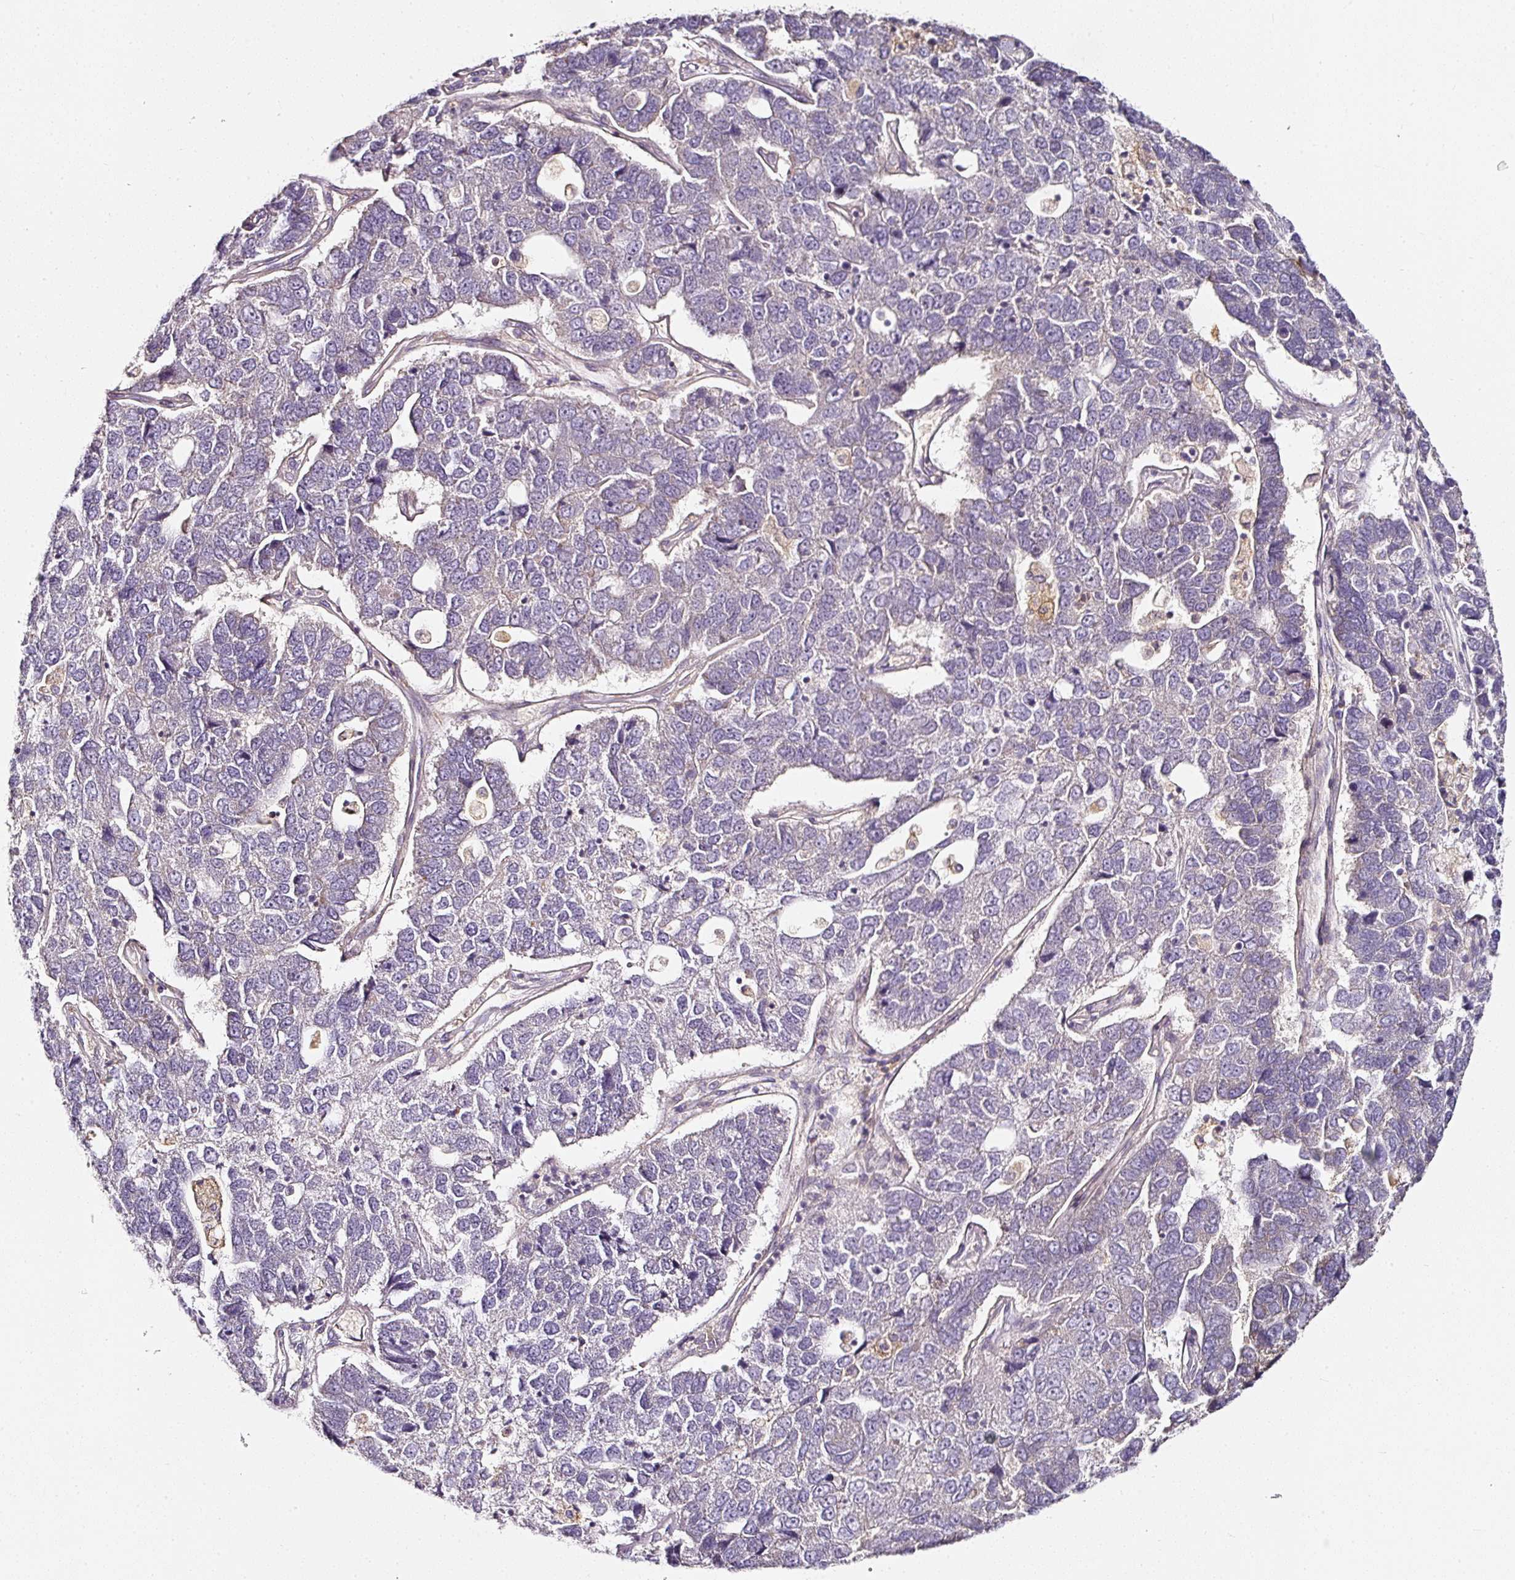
{"staining": {"intensity": "negative", "quantity": "none", "location": "none"}, "tissue": "pancreatic cancer", "cell_type": "Tumor cells", "image_type": "cancer", "snomed": [{"axis": "morphology", "description": "Adenocarcinoma, NOS"}, {"axis": "topography", "description": "Pancreas"}], "caption": "There is no significant positivity in tumor cells of adenocarcinoma (pancreatic).", "gene": "CD47", "patient": {"sex": "female", "age": 61}}